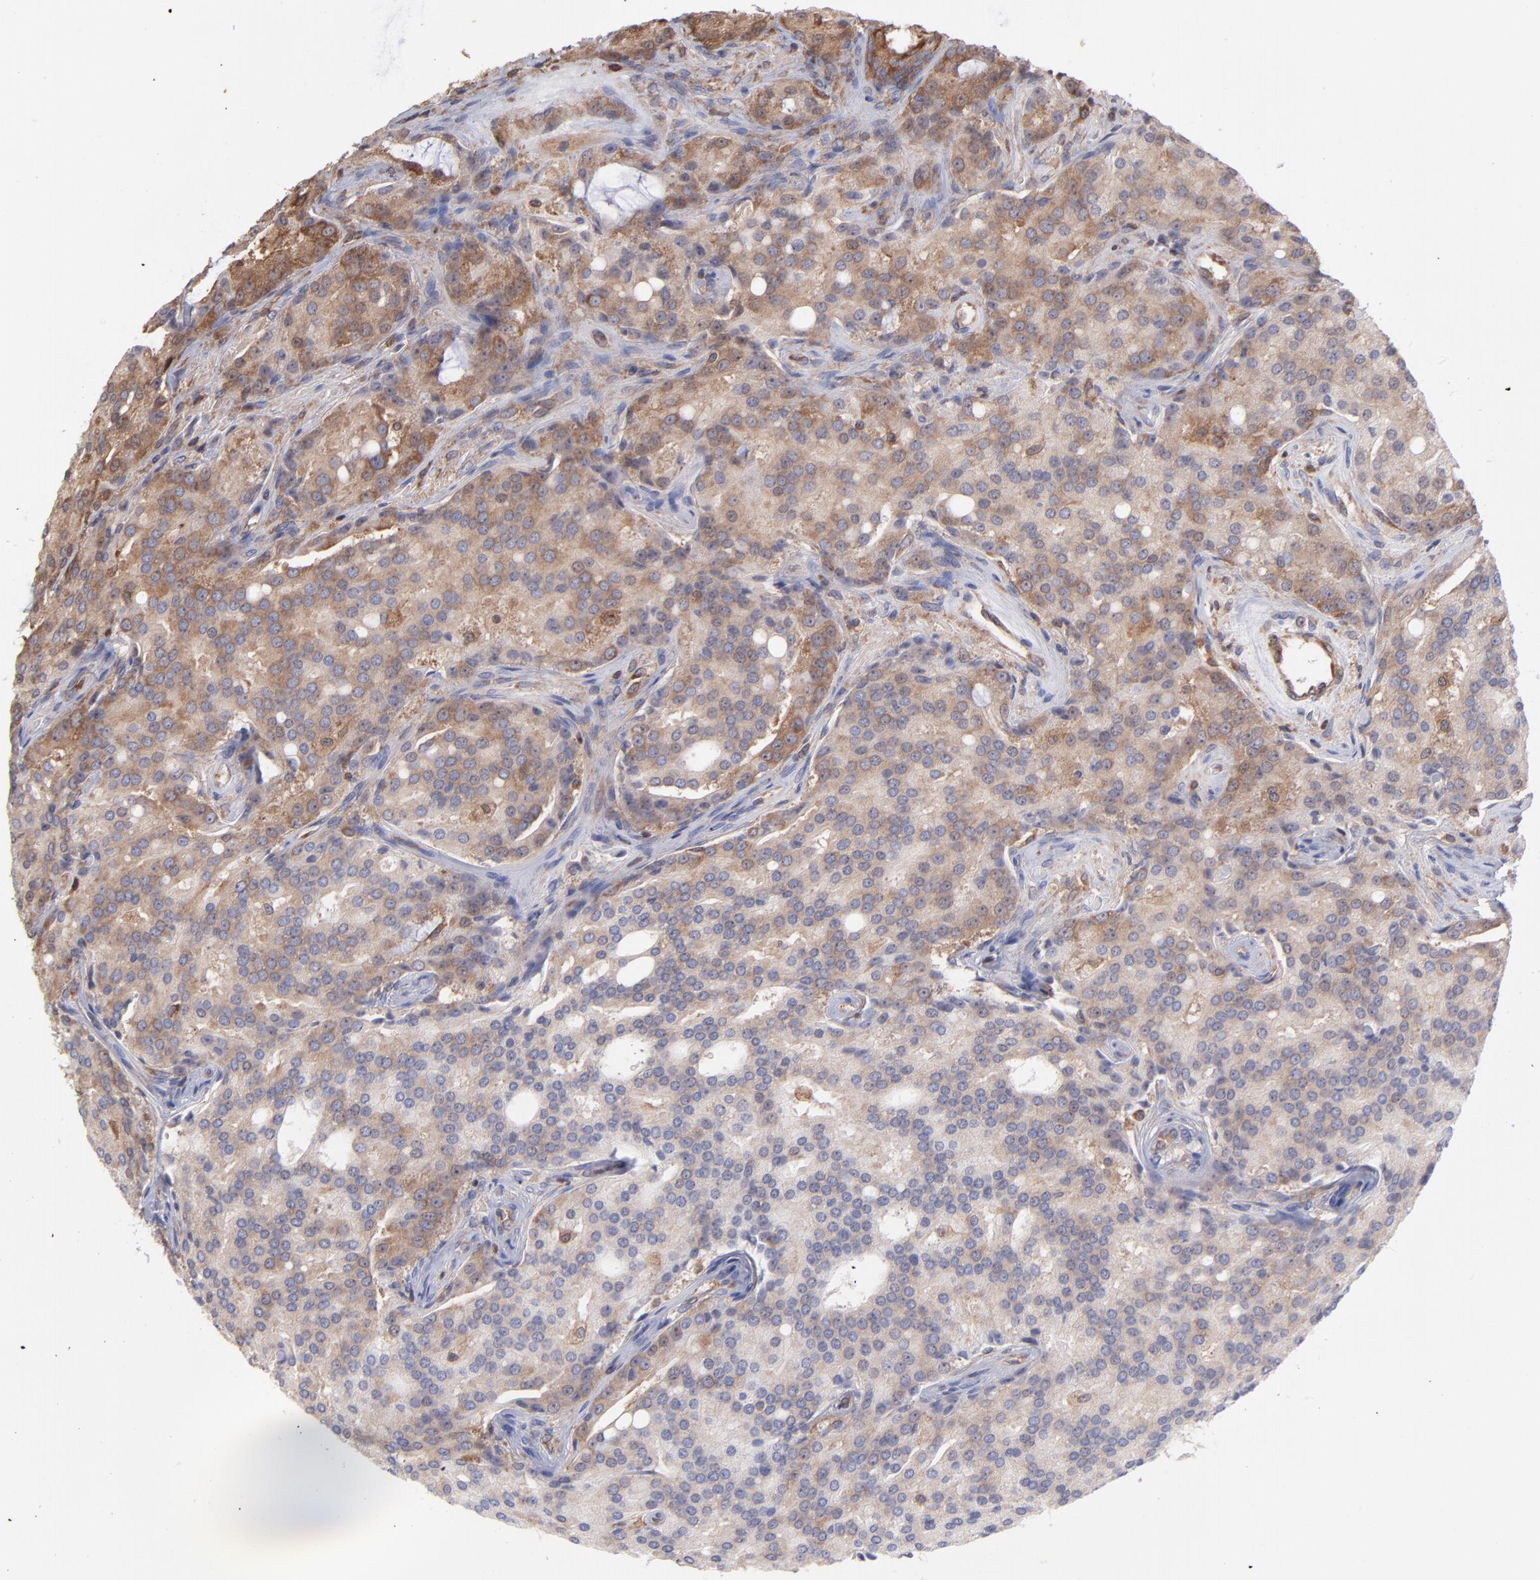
{"staining": {"intensity": "weak", "quantity": ">75%", "location": "cytoplasmic/membranous"}, "tissue": "prostate cancer", "cell_type": "Tumor cells", "image_type": "cancer", "snomed": [{"axis": "morphology", "description": "Adenocarcinoma, High grade"}, {"axis": "topography", "description": "Prostate"}], "caption": "Adenocarcinoma (high-grade) (prostate) stained with a protein marker reveals weak staining in tumor cells.", "gene": "MAPRE1", "patient": {"sex": "male", "age": 72}}